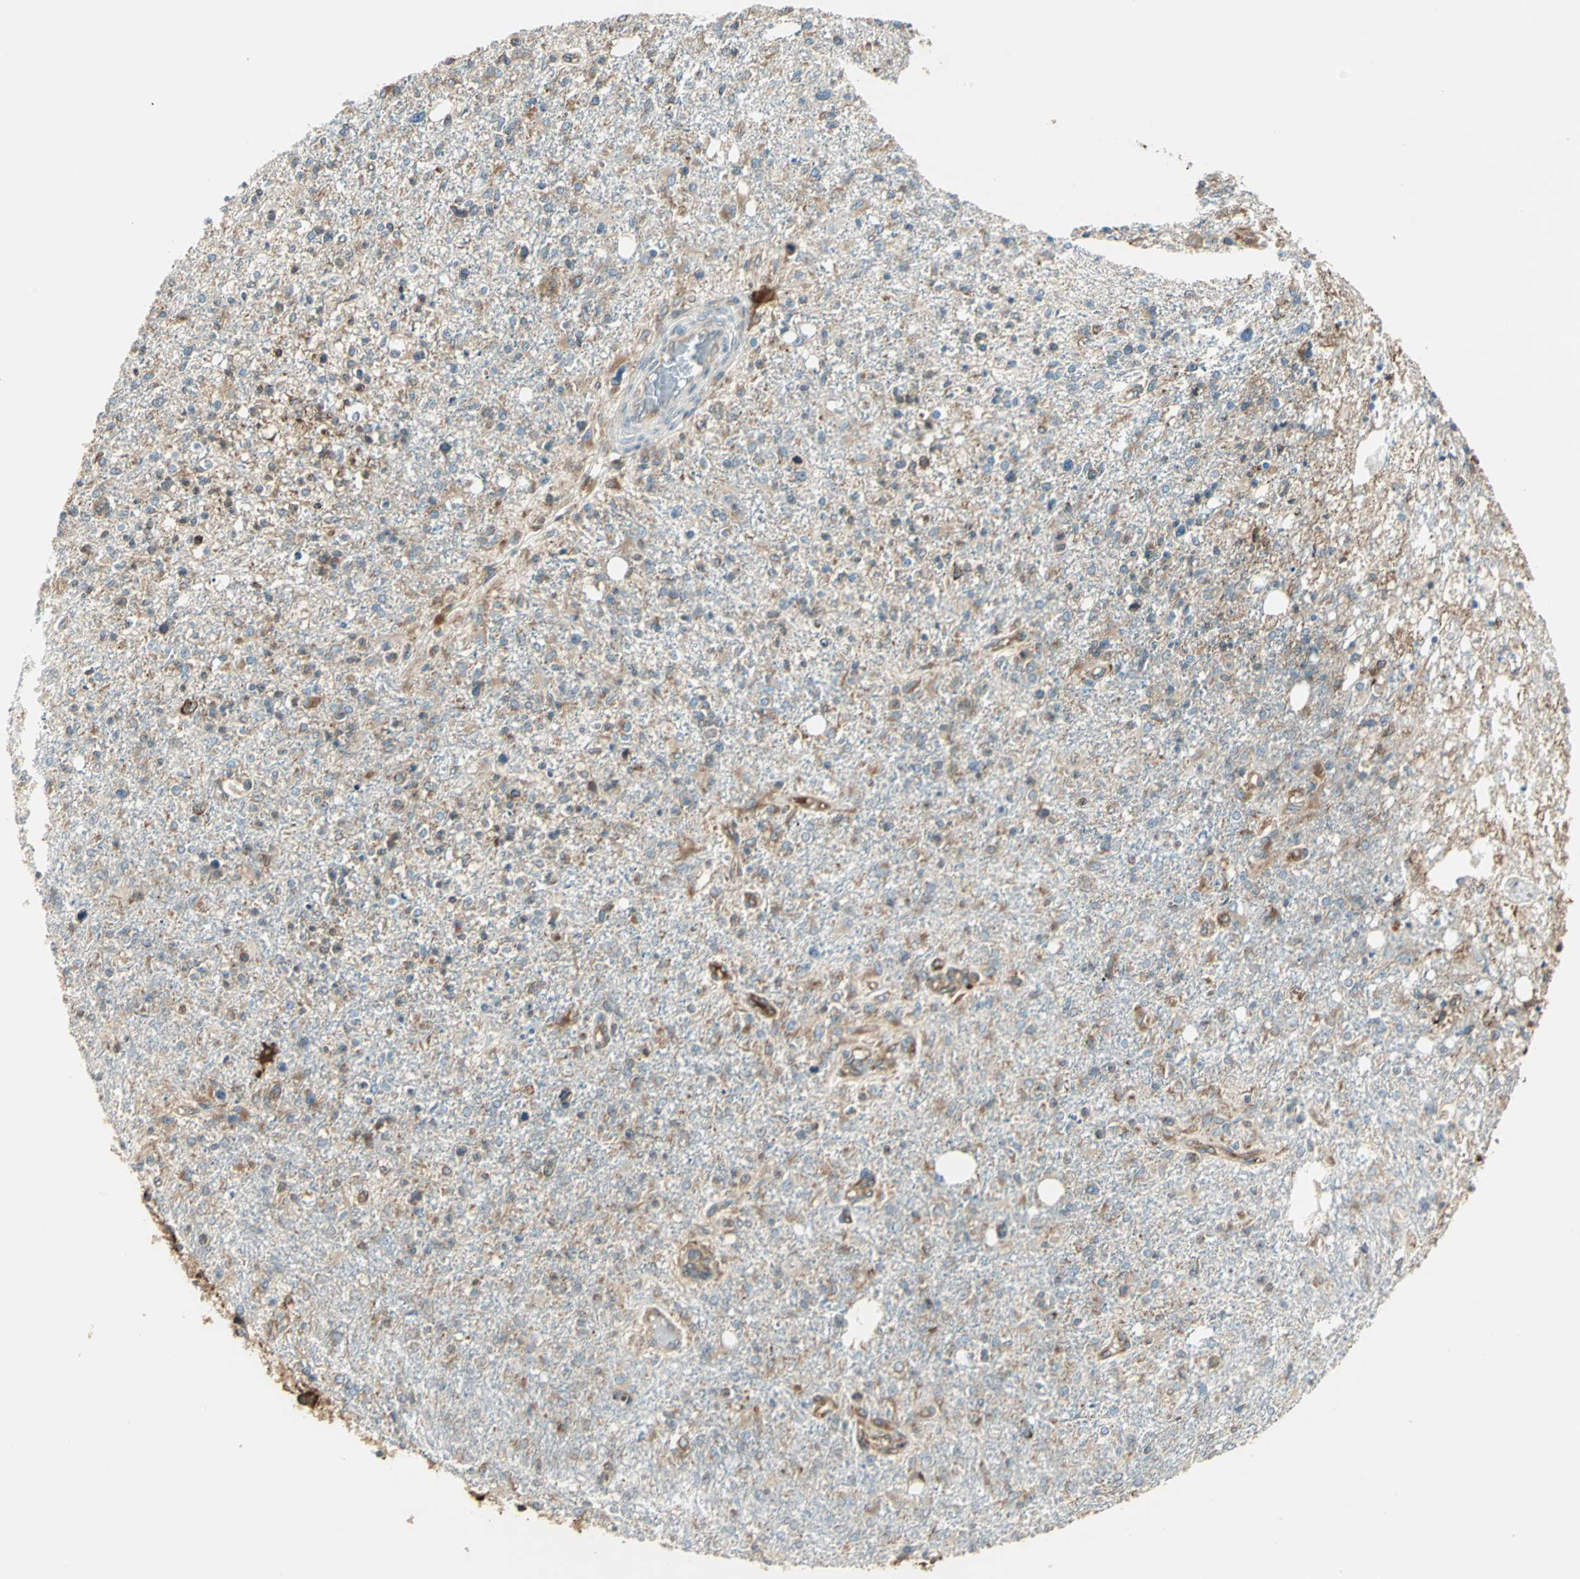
{"staining": {"intensity": "weak", "quantity": "25%-75%", "location": "cytoplasmic/membranous"}, "tissue": "glioma", "cell_type": "Tumor cells", "image_type": "cancer", "snomed": [{"axis": "morphology", "description": "Glioma, malignant, High grade"}, {"axis": "topography", "description": "Cerebral cortex"}], "caption": "Immunohistochemical staining of human glioma demonstrates weak cytoplasmic/membranous protein staining in approximately 25%-75% of tumor cells.", "gene": "PDIA4", "patient": {"sex": "male", "age": 76}}